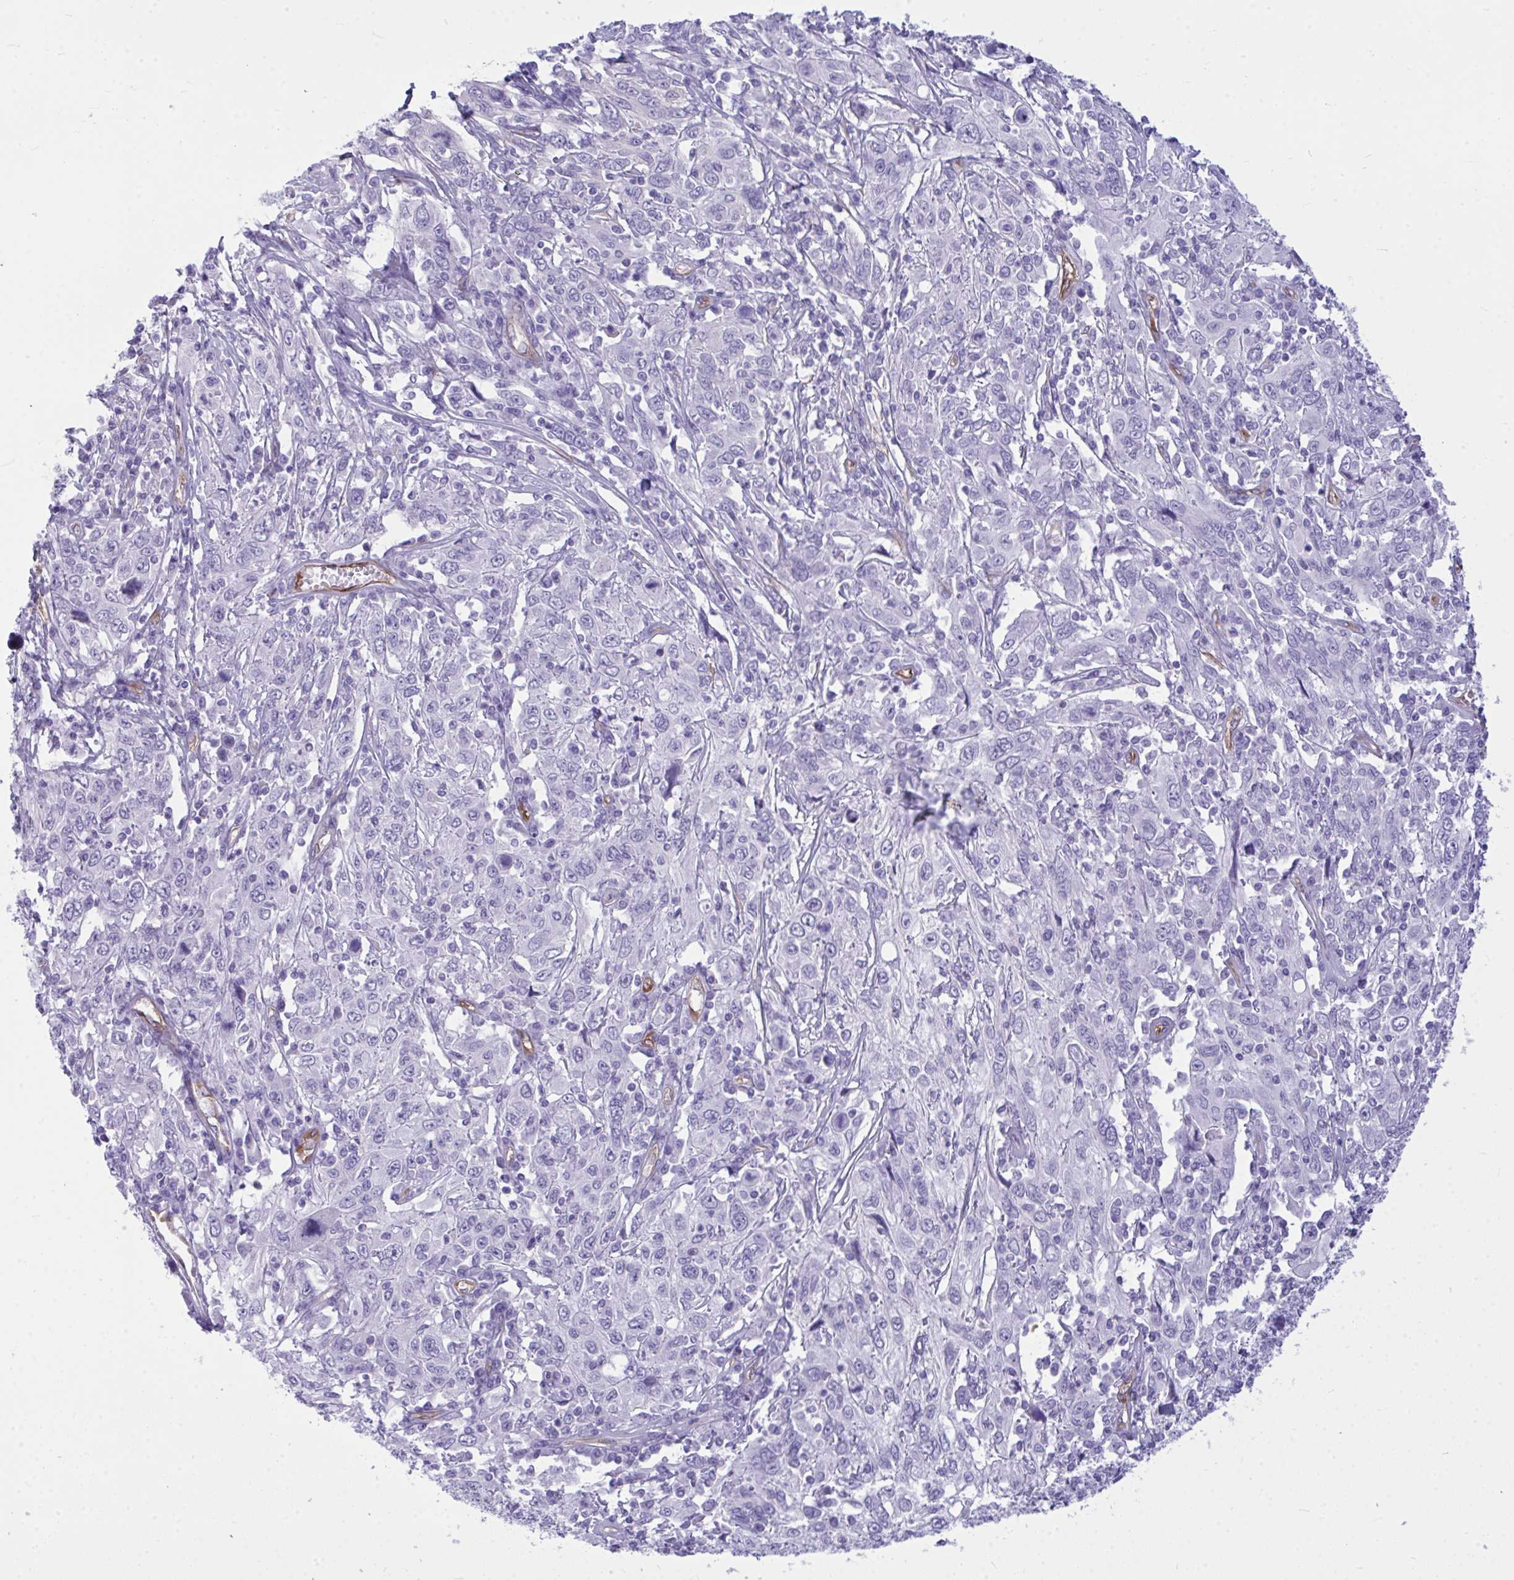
{"staining": {"intensity": "negative", "quantity": "none", "location": "none"}, "tissue": "cervical cancer", "cell_type": "Tumor cells", "image_type": "cancer", "snomed": [{"axis": "morphology", "description": "Squamous cell carcinoma, NOS"}, {"axis": "topography", "description": "Cervix"}], "caption": "The IHC micrograph has no significant expression in tumor cells of squamous cell carcinoma (cervical) tissue.", "gene": "LIMS2", "patient": {"sex": "female", "age": 46}}